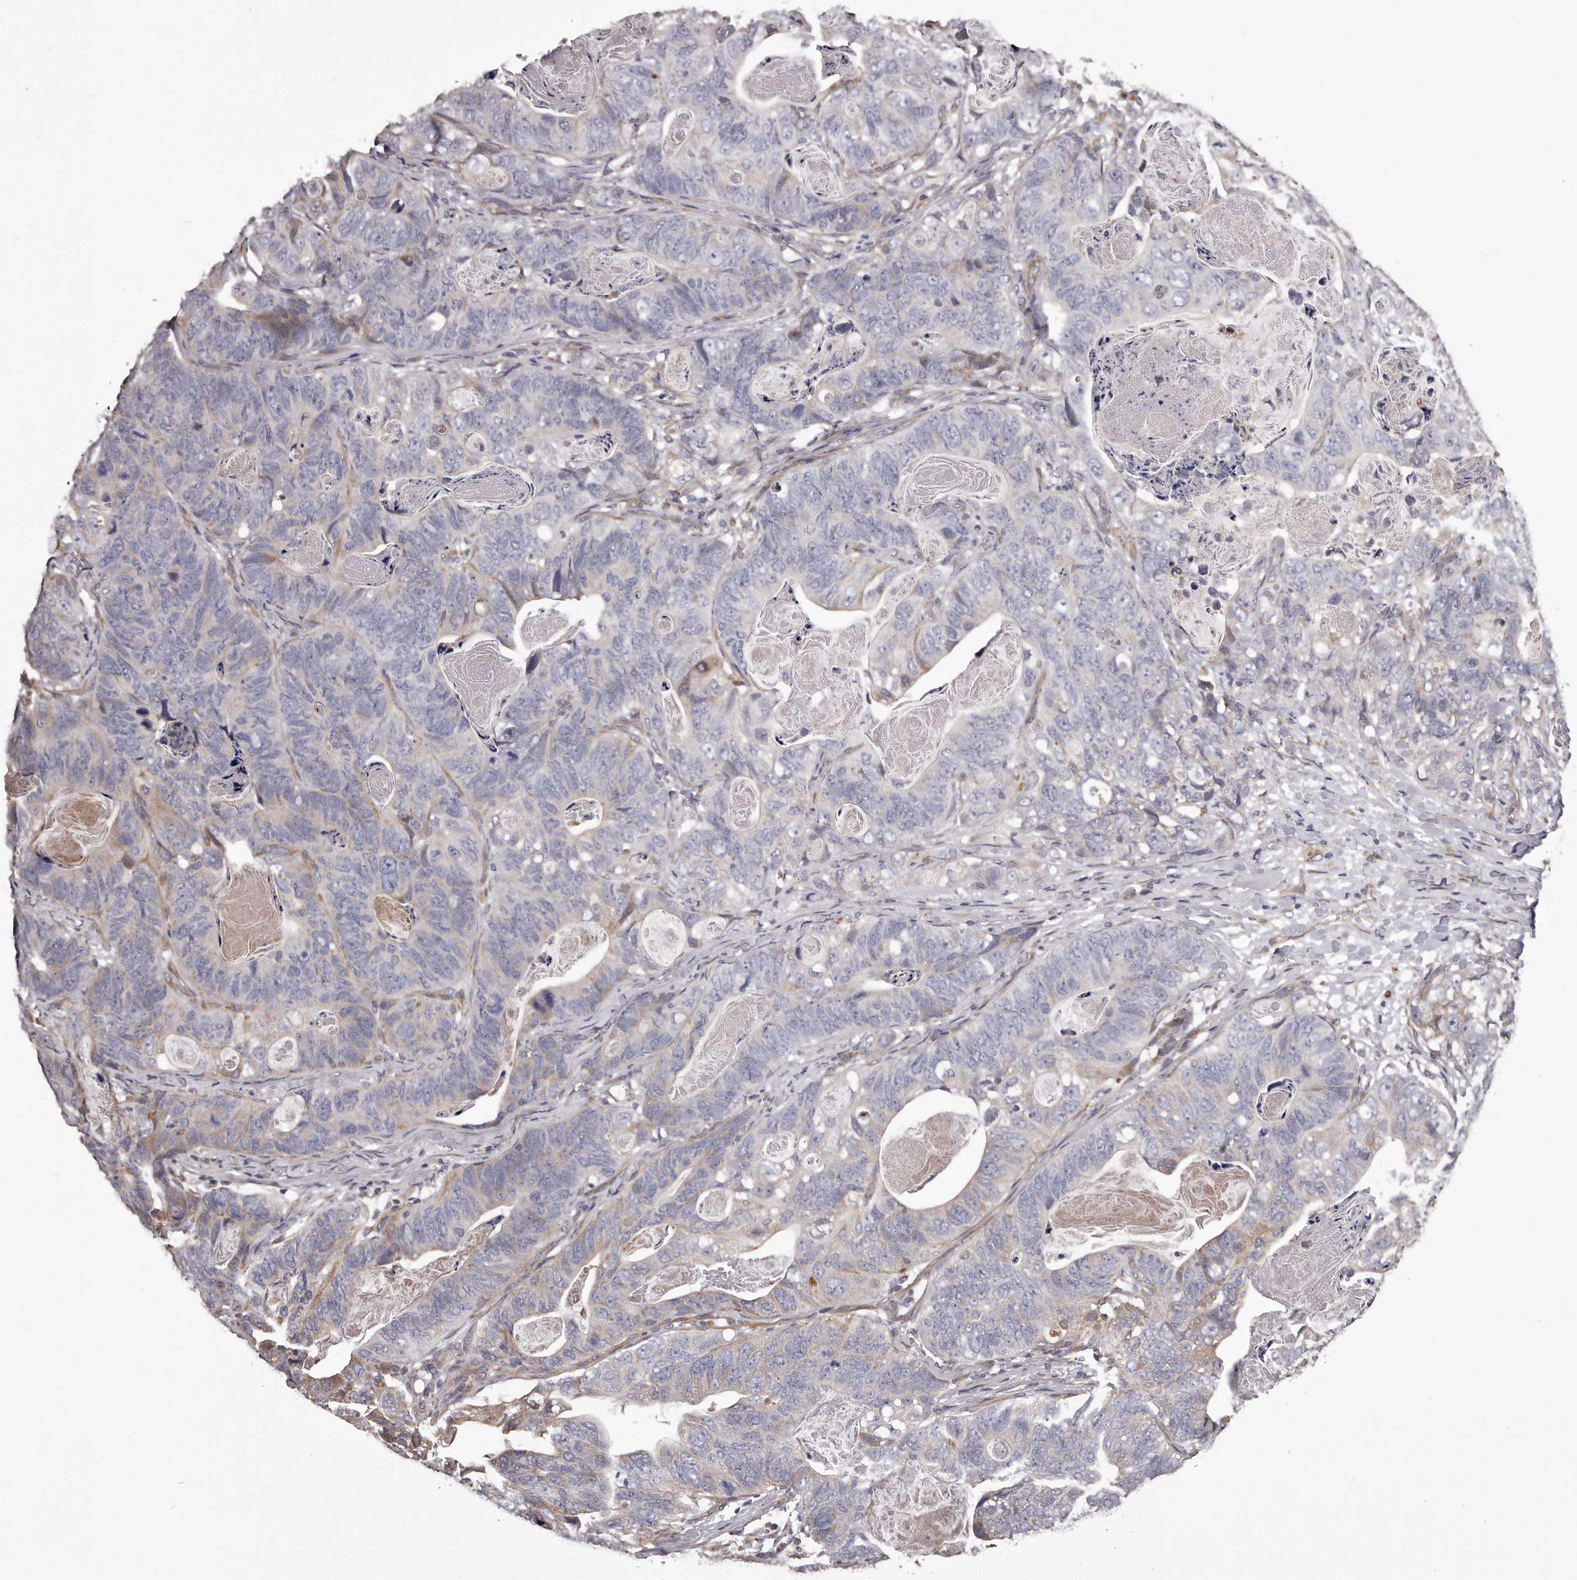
{"staining": {"intensity": "negative", "quantity": "none", "location": "none"}, "tissue": "stomach cancer", "cell_type": "Tumor cells", "image_type": "cancer", "snomed": [{"axis": "morphology", "description": "Normal tissue, NOS"}, {"axis": "morphology", "description": "Adenocarcinoma, NOS"}, {"axis": "topography", "description": "Stomach"}], "caption": "DAB (3,3'-diaminobenzidine) immunohistochemical staining of stomach cancer (adenocarcinoma) exhibits no significant expression in tumor cells.", "gene": "CEP104", "patient": {"sex": "female", "age": 89}}